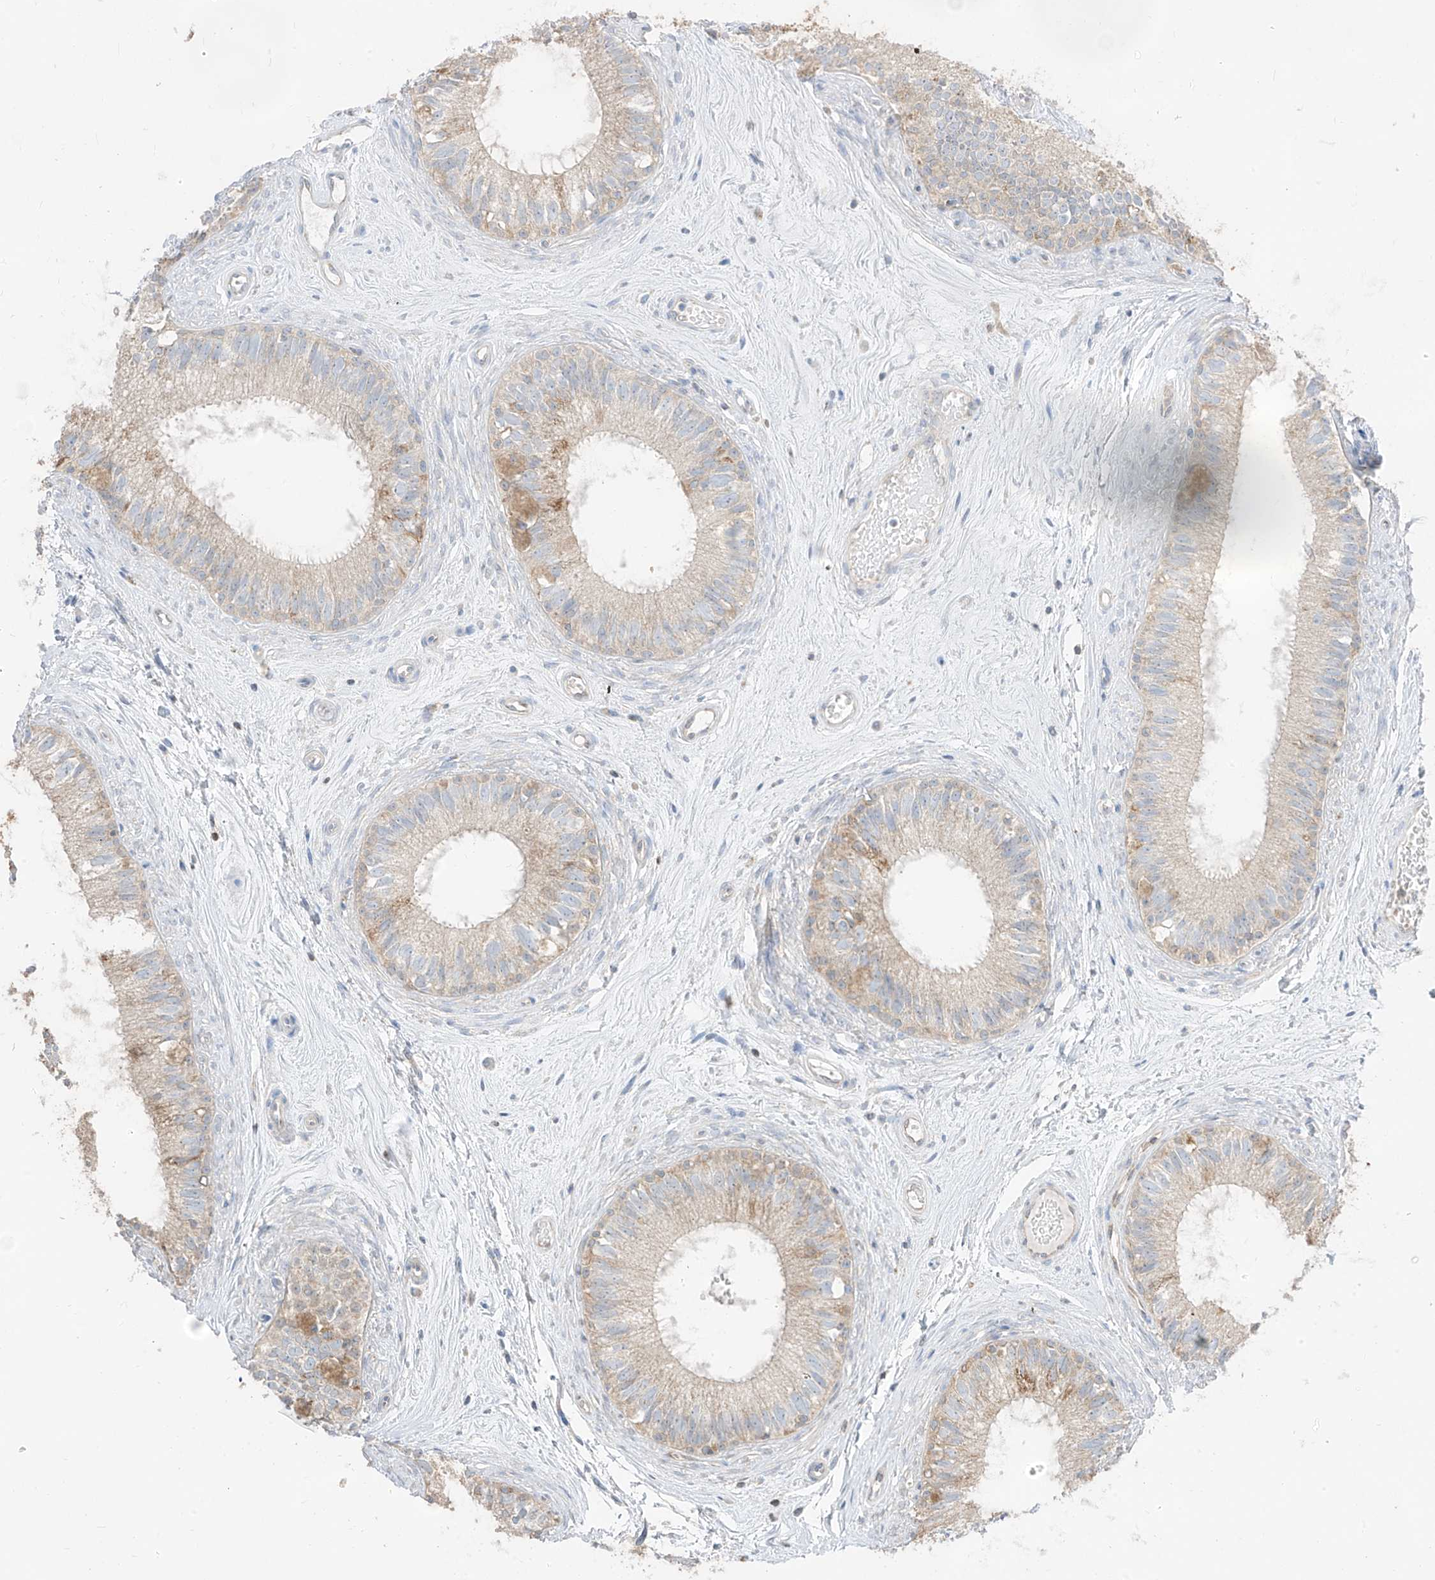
{"staining": {"intensity": "moderate", "quantity": "25%-75%", "location": "cytoplasmic/membranous"}, "tissue": "epididymis", "cell_type": "Glandular cells", "image_type": "normal", "snomed": [{"axis": "morphology", "description": "Normal tissue, NOS"}, {"axis": "topography", "description": "Epididymis"}], "caption": "The micrograph reveals staining of unremarkable epididymis, revealing moderate cytoplasmic/membranous protein expression (brown color) within glandular cells. The staining was performed using DAB, with brown indicating positive protein expression. Nuclei are stained blue with hematoxylin.", "gene": "ETHE1", "patient": {"sex": "male", "age": 71}}